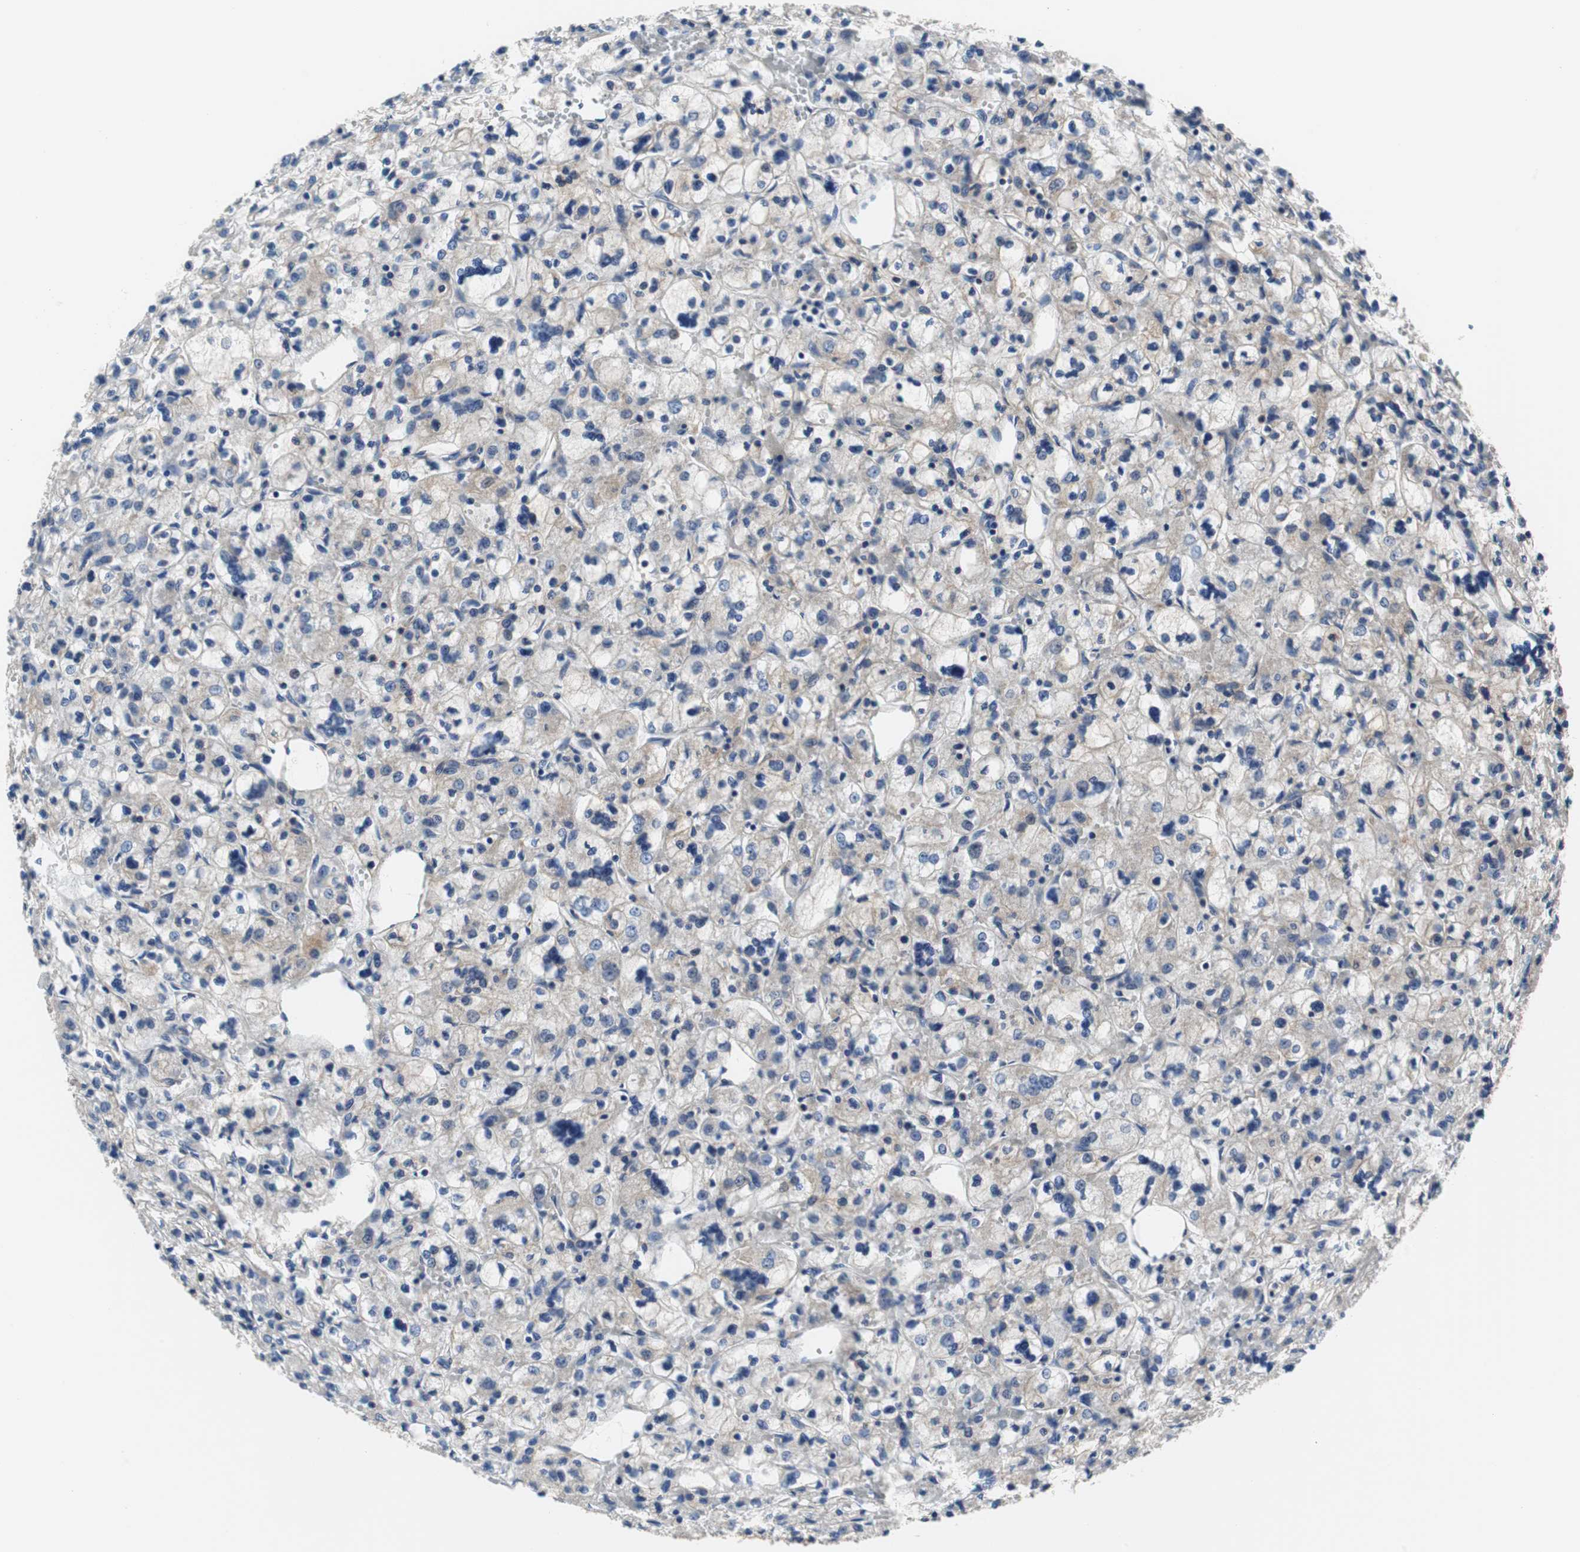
{"staining": {"intensity": "weak", "quantity": "25%-75%", "location": "cytoplasmic/membranous"}, "tissue": "renal cancer", "cell_type": "Tumor cells", "image_type": "cancer", "snomed": [{"axis": "morphology", "description": "Adenocarcinoma, NOS"}, {"axis": "topography", "description": "Kidney"}], "caption": "Tumor cells show weak cytoplasmic/membranous expression in about 25%-75% of cells in renal adenocarcinoma. (Stains: DAB in brown, nuclei in blue, Microscopy: brightfield microscopy at high magnification).", "gene": "BRAF", "patient": {"sex": "female", "age": 83}}